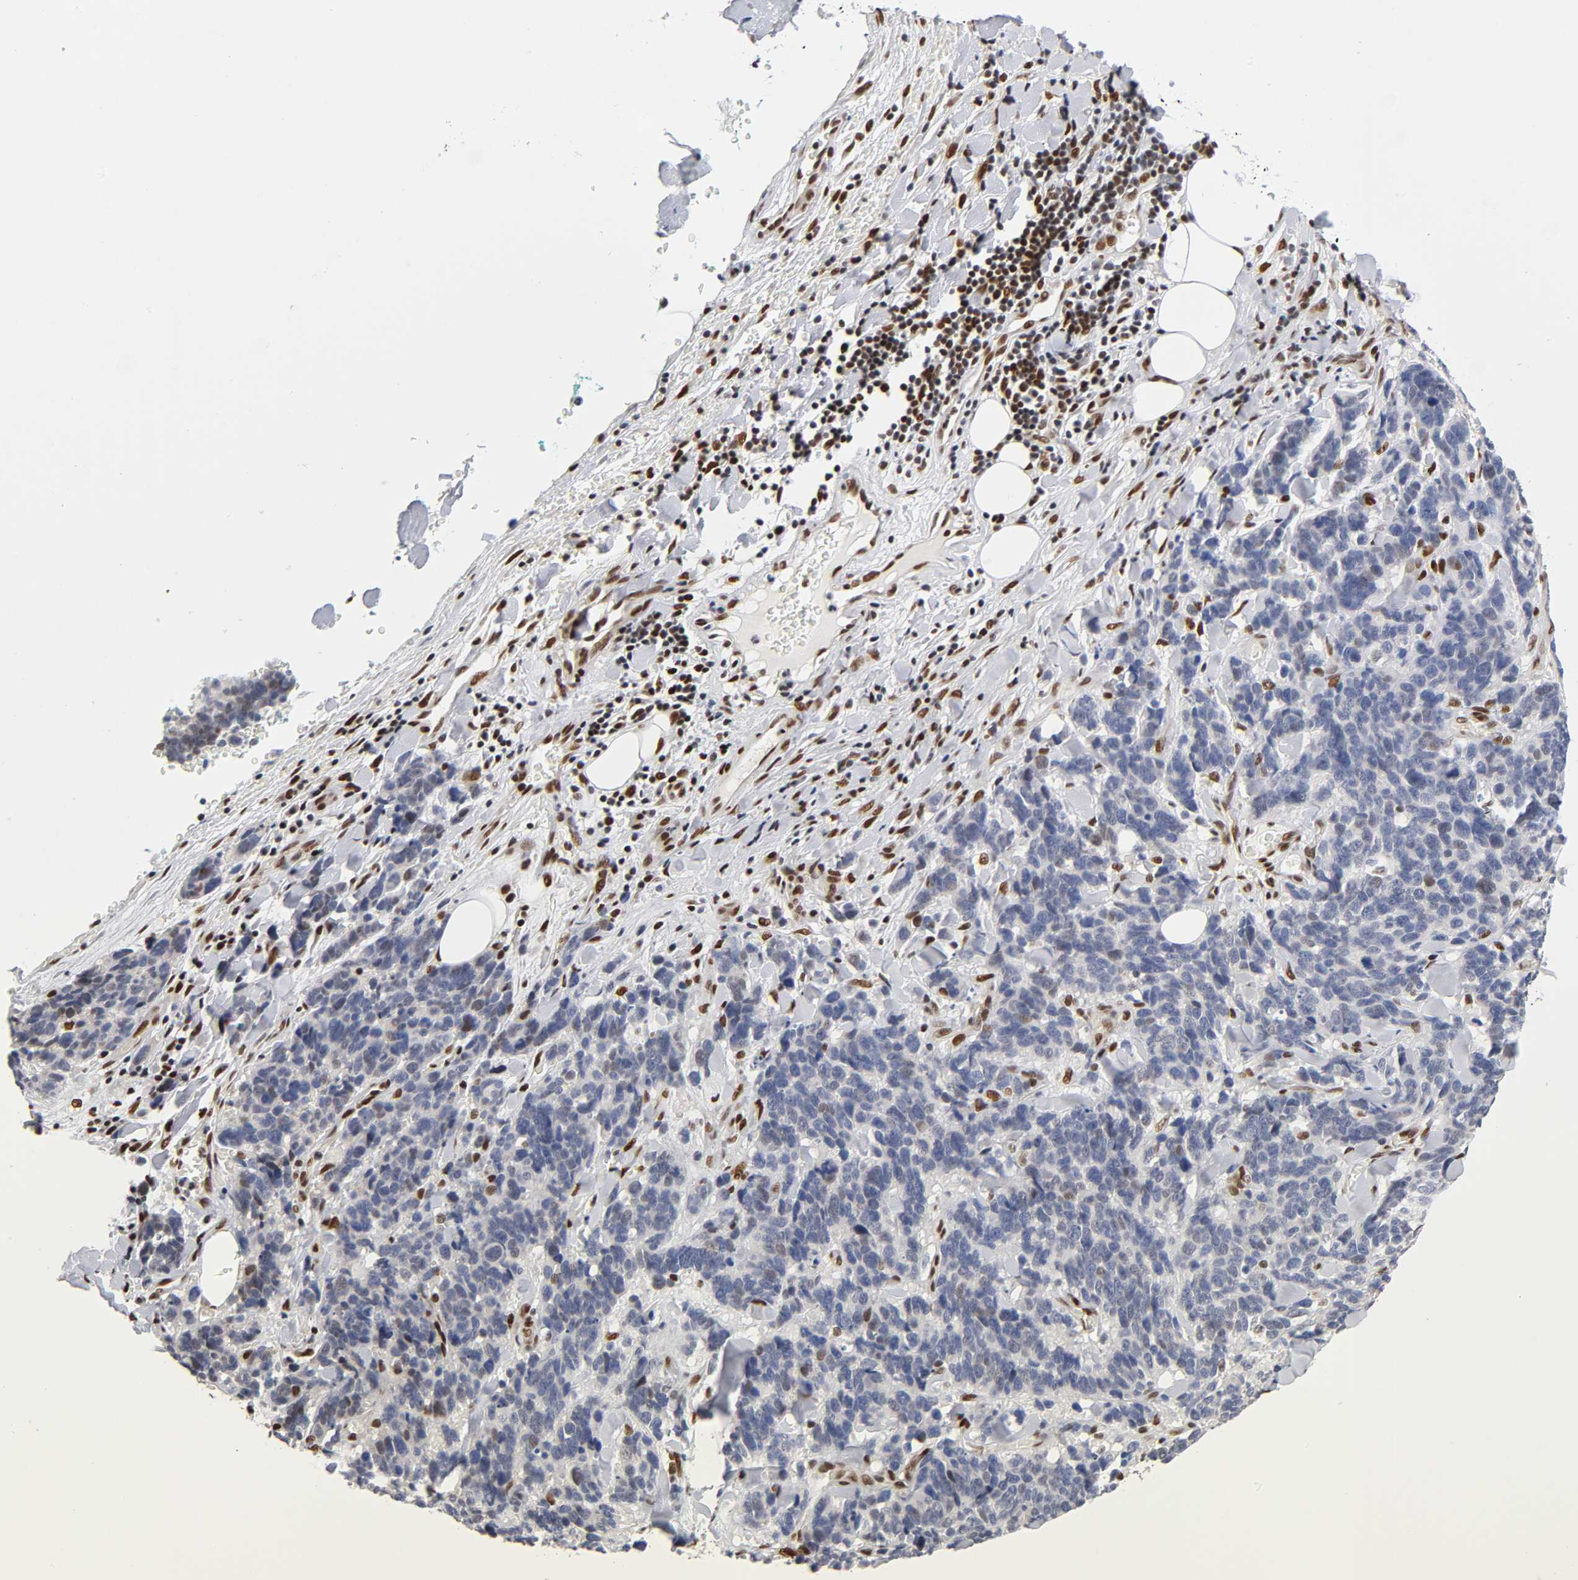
{"staining": {"intensity": "negative", "quantity": "none", "location": "none"}, "tissue": "lung cancer", "cell_type": "Tumor cells", "image_type": "cancer", "snomed": [{"axis": "morphology", "description": "Neoplasm, malignant, NOS"}, {"axis": "topography", "description": "Lung"}], "caption": "Neoplasm (malignant) (lung) was stained to show a protein in brown. There is no significant positivity in tumor cells.", "gene": "NR3C1", "patient": {"sex": "female", "age": 58}}